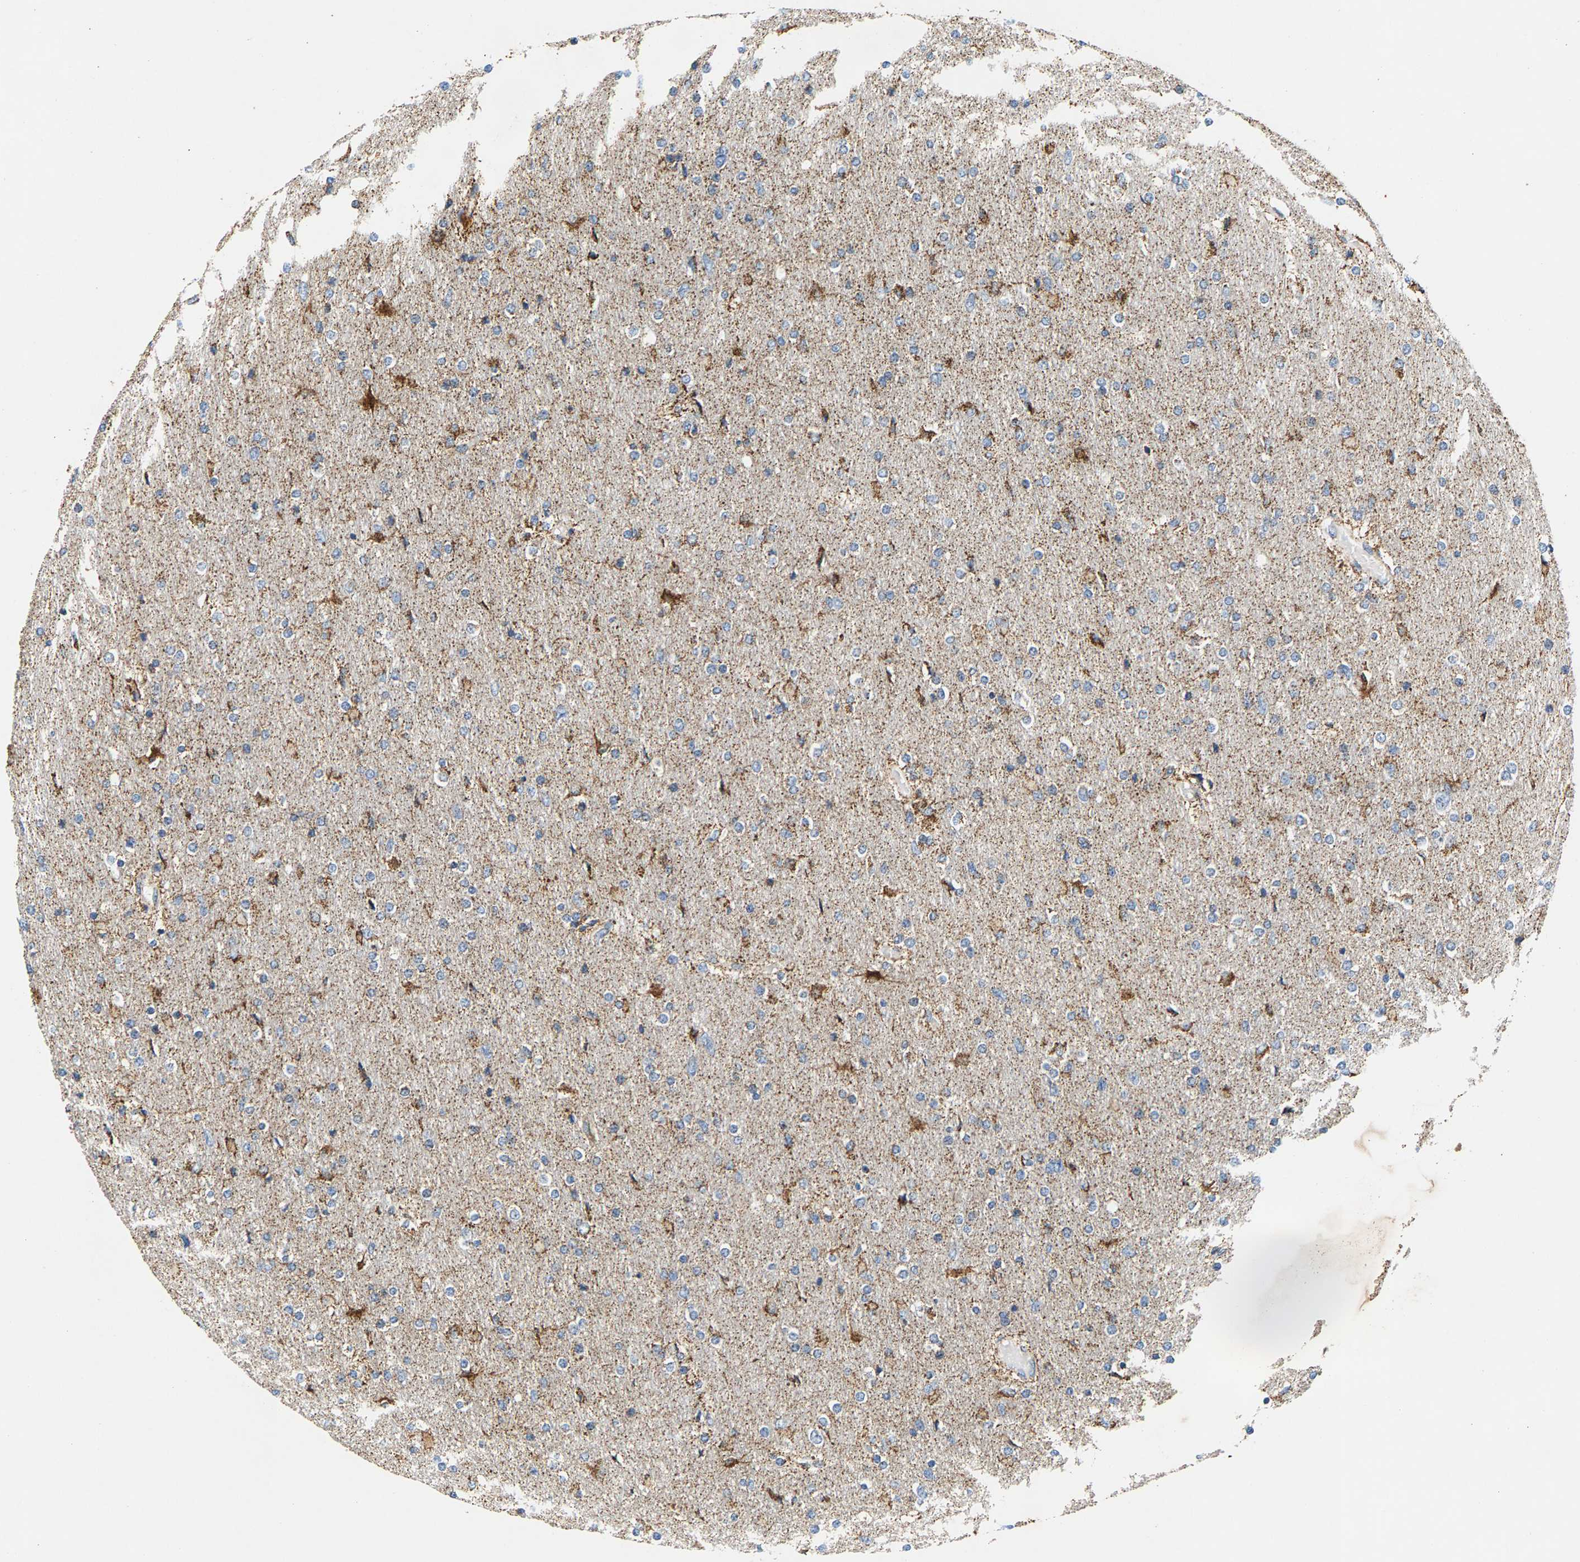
{"staining": {"intensity": "moderate", "quantity": "<25%", "location": "cytoplasmic/membranous"}, "tissue": "glioma", "cell_type": "Tumor cells", "image_type": "cancer", "snomed": [{"axis": "morphology", "description": "Glioma, malignant, High grade"}, {"axis": "topography", "description": "Cerebral cortex"}], "caption": "A photomicrograph showing moderate cytoplasmic/membranous positivity in about <25% of tumor cells in malignant glioma (high-grade), as visualized by brown immunohistochemical staining.", "gene": "PDE1A", "patient": {"sex": "female", "age": 36}}